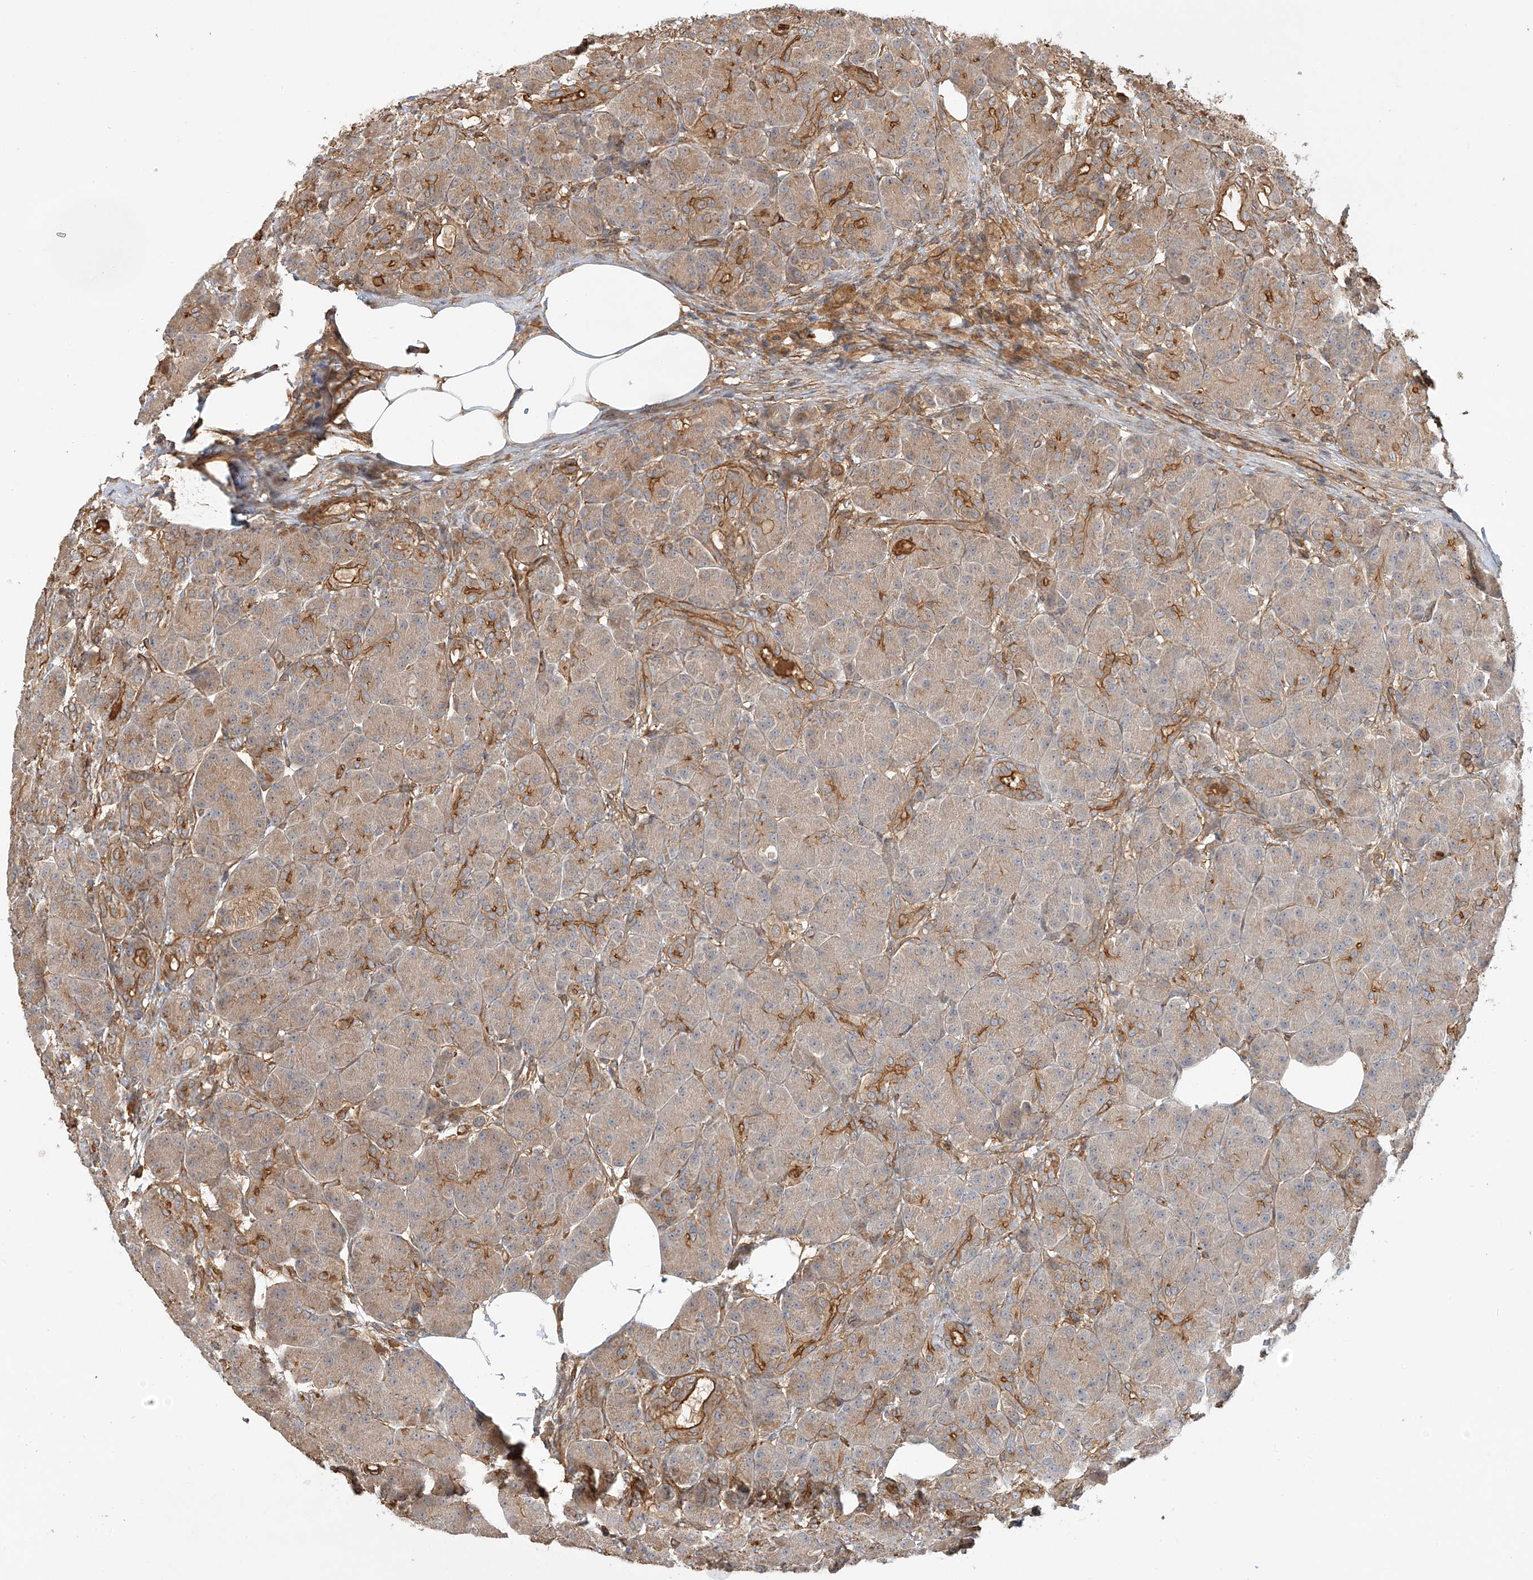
{"staining": {"intensity": "moderate", "quantity": ">75%", "location": "cytoplasmic/membranous"}, "tissue": "pancreas", "cell_type": "Exocrine glandular cells", "image_type": "normal", "snomed": [{"axis": "morphology", "description": "Normal tissue, NOS"}, {"axis": "topography", "description": "Pancreas"}], "caption": "Protein expression by immunohistochemistry (IHC) shows moderate cytoplasmic/membranous expression in approximately >75% of exocrine glandular cells in normal pancreas.", "gene": "CSMD3", "patient": {"sex": "male", "age": 63}}